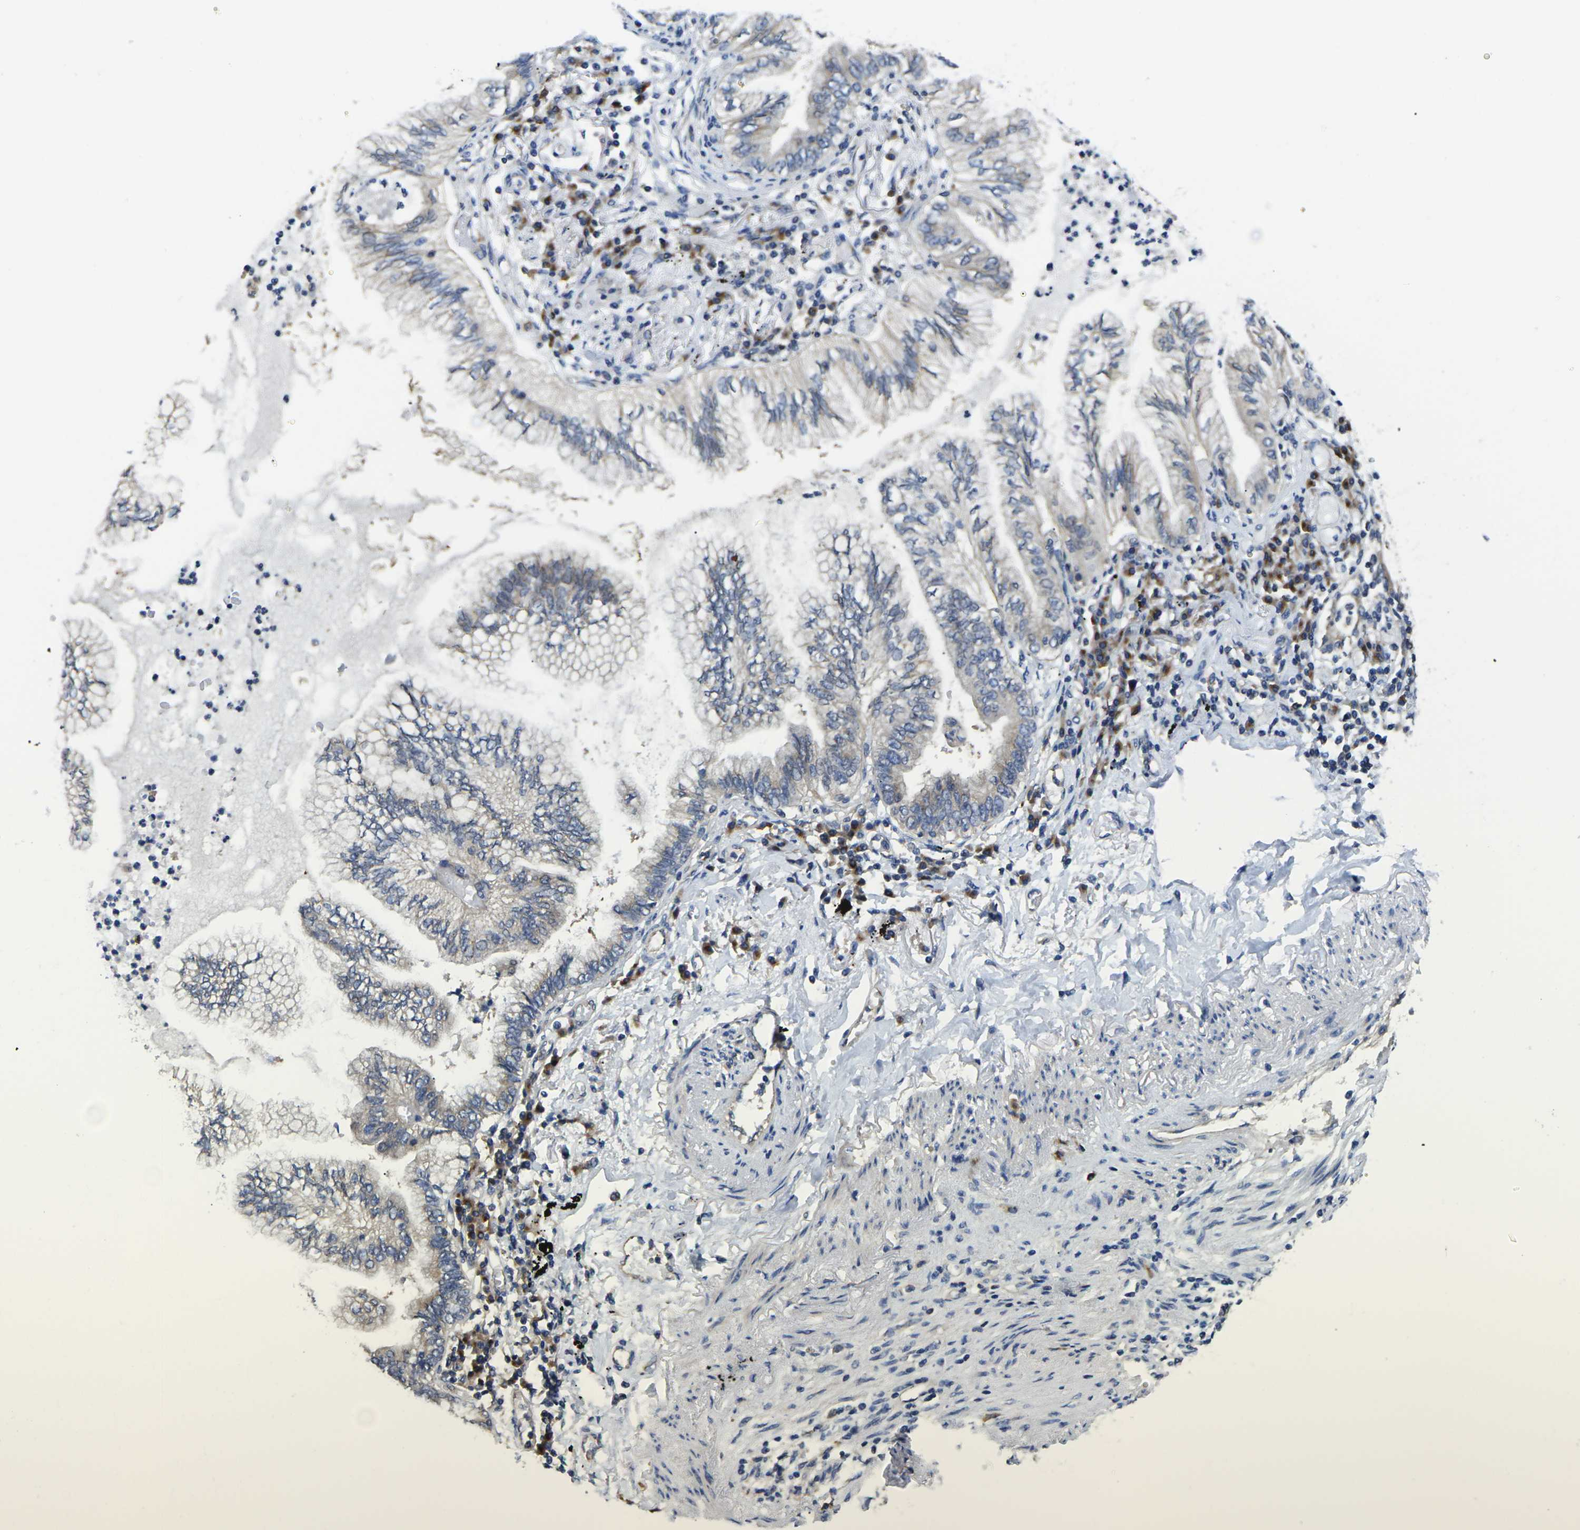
{"staining": {"intensity": "weak", "quantity": "<25%", "location": "cytoplasmic/membranous"}, "tissue": "lung cancer", "cell_type": "Tumor cells", "image_type": "cancer", "snomed": [{"axis": "morphology", "description": "Normal tissue, NOS"}, {"axis": "morphology", "description": "Adenocarcinoma, NOS"}, {"axis": "topography", "description": "Bronchus"}, {"axis": "topography", "description": "Lung"}], "caption": "DAB immunohistochemical staining of lung adenocarcinoma shows no significant expression in tumor cells. (Brightfield microscopy of DAB immunohistochemistry (IHC) at high magnification).", "gene": "TMCC2", "patient": {"sex": "female", "age": 70}}